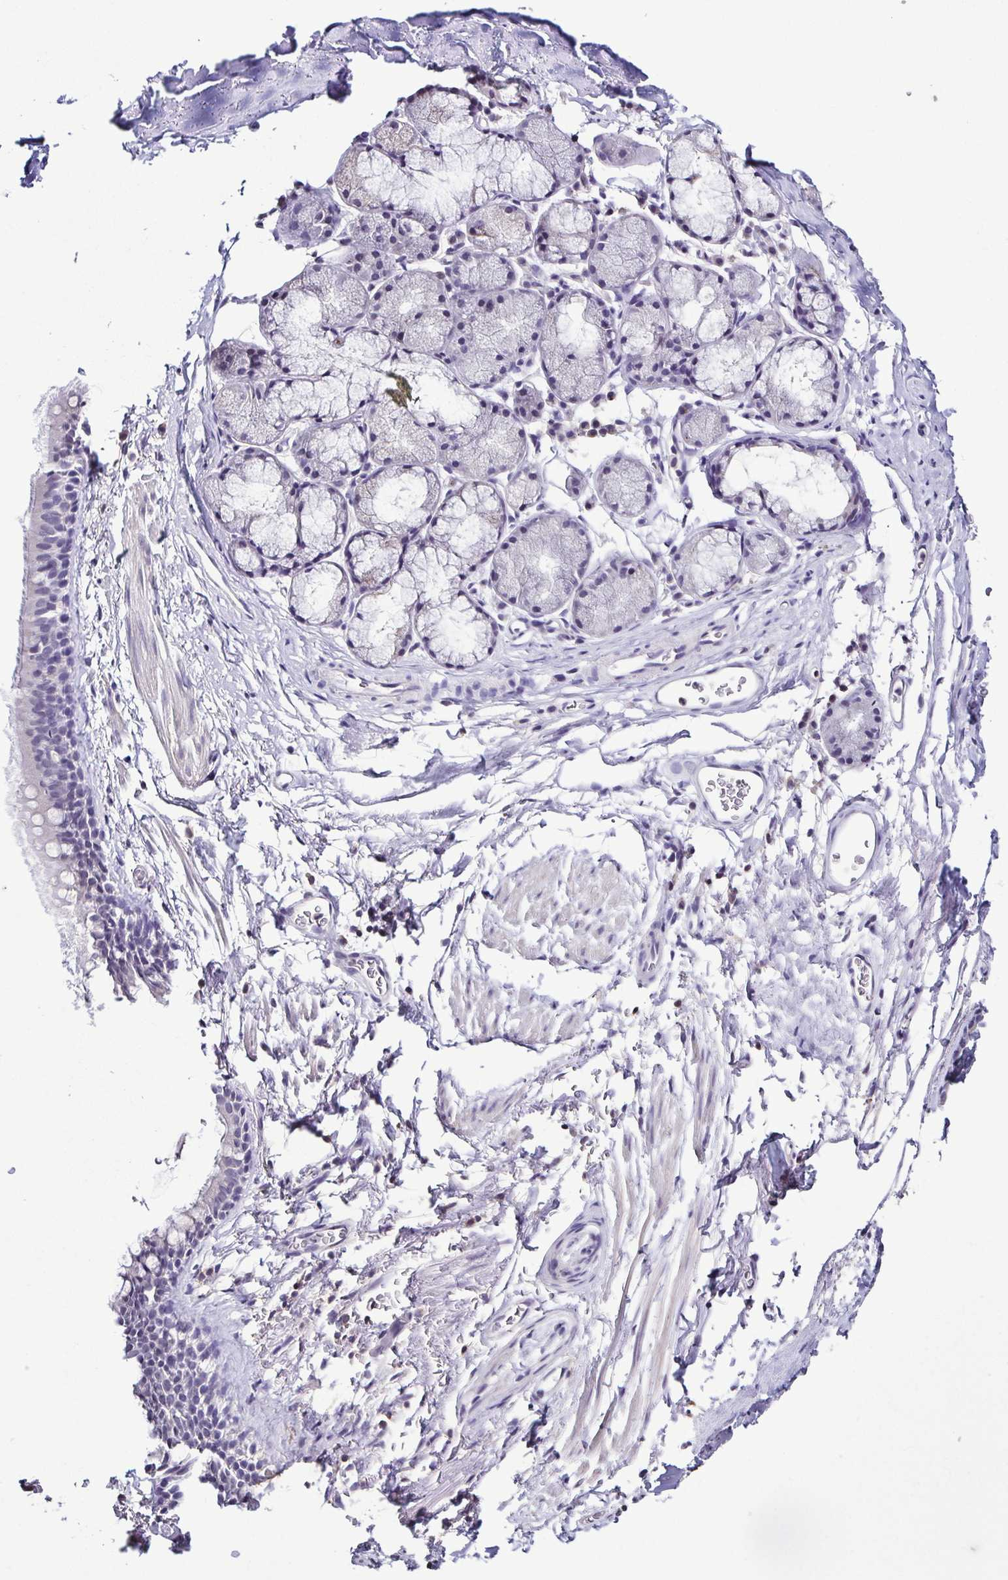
{"staining": {"intensity": "negative", "quantity": "none", "location": "none"}, "tissue": "adipose tissue", "cell_type": "Adipocytes", "image_type": "normal", "snomed": [{"axis": "morphology", "description": "Normal tissue, NOS"}, {"axis": "topography", "description": "Lymph node"}, {"axis": "topography", "description": "Cartilage tissue"}, {"axis": "topography", "description": "Bronchus"}], "caption": "Adipose tissue stained for a protein using IHC shows no positivity adipocytes.", "gene": "TNNT2", "patient": {"sex": "female", "age": 70}}